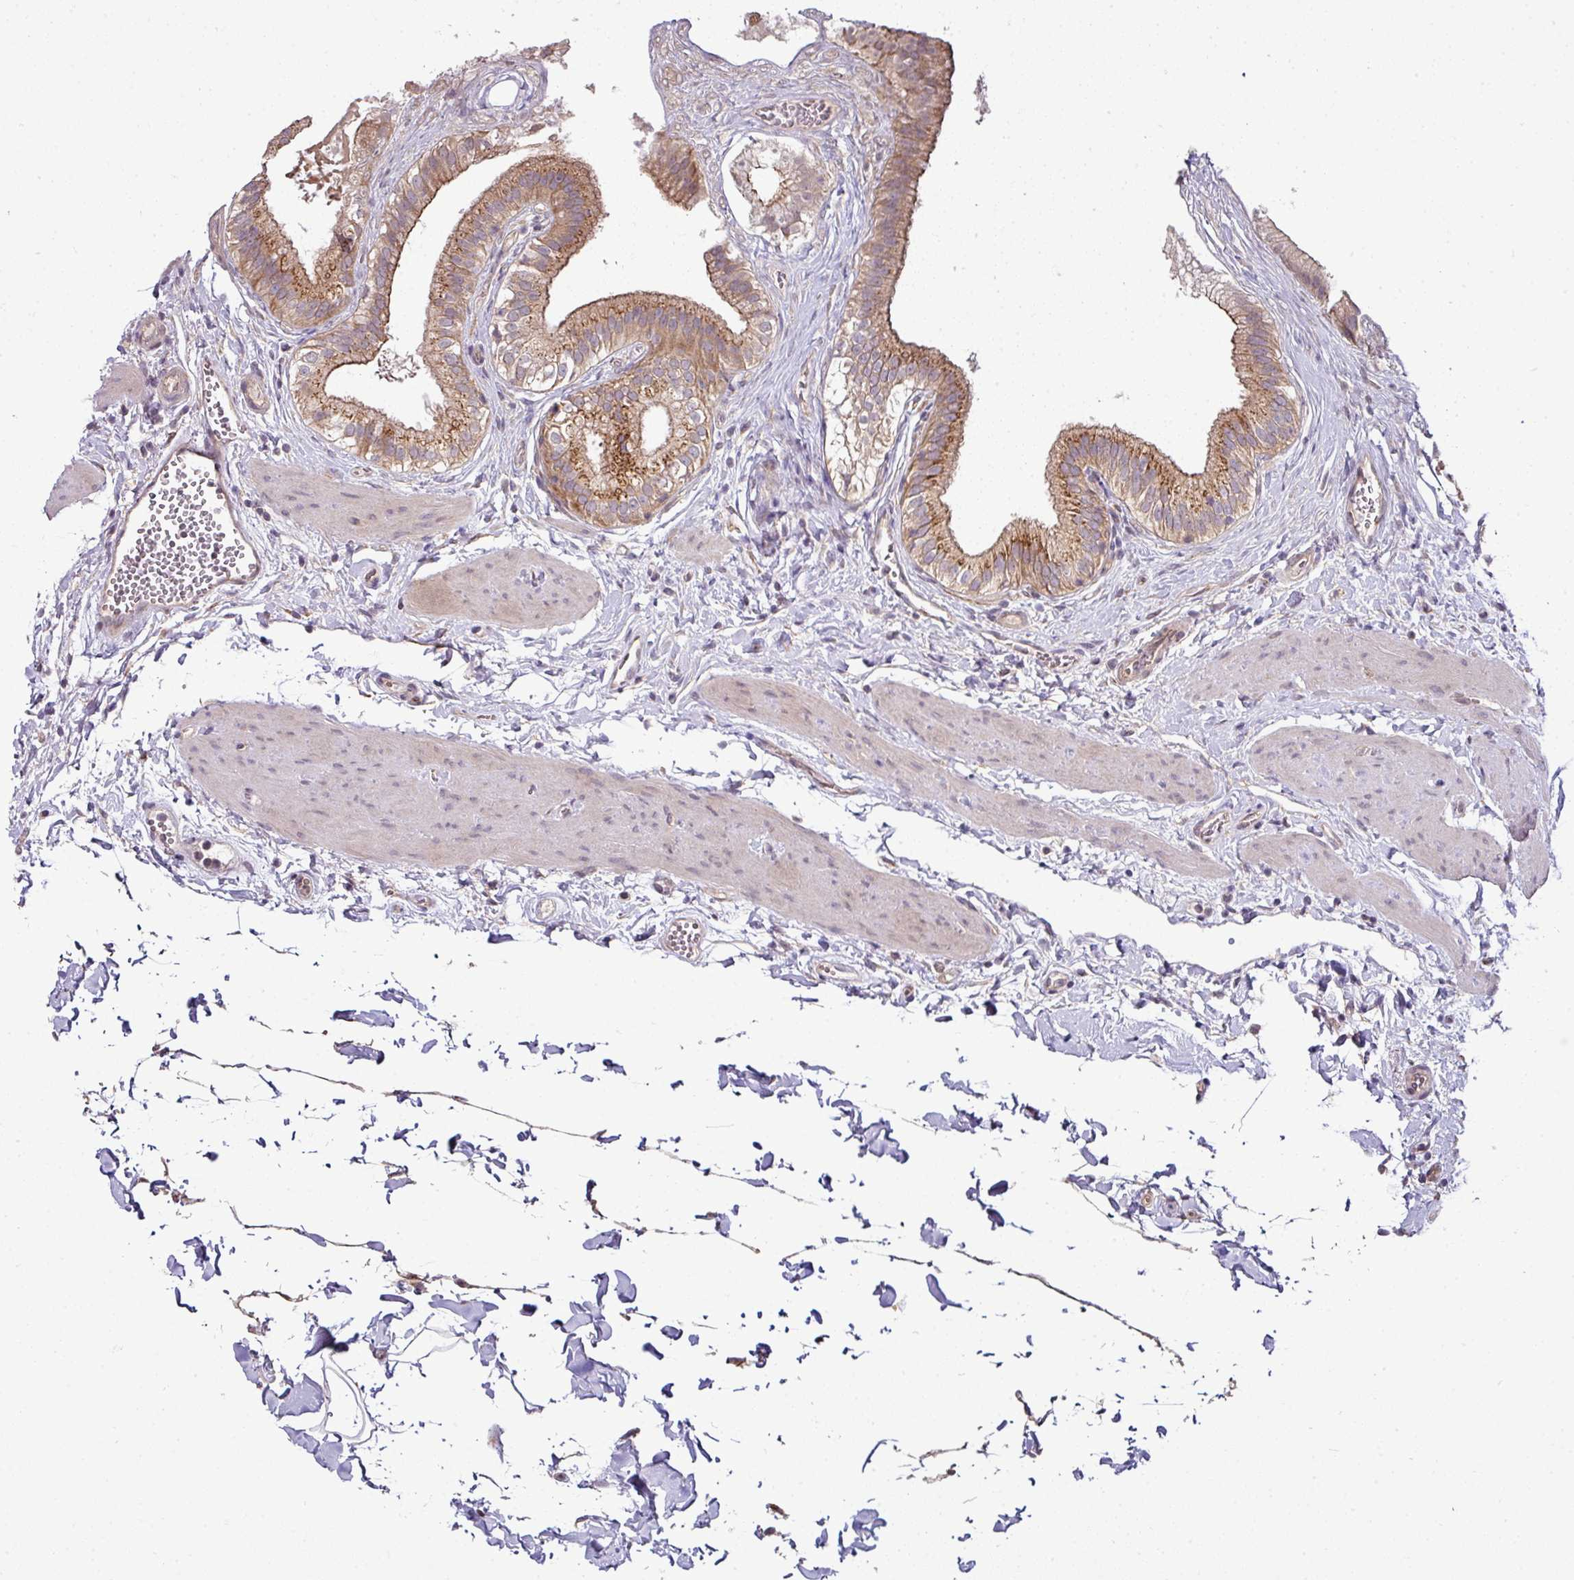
{"staining": {"intensity": "strong", "quantity": ">75%", "location": "cytoplasmic/membranous"}, "tissue": "gallbladder", "cell_type": "Glandular cells", "image_type": "normal", "snomed": [{"axis": "morphology", "description": "Normal tissue, NOS"}, {"axis": "topography", "description": "Gallbladder"}], "caption": "DAB immunohistochemical staining of unremarkable human gallbladder displays strong cytoplasmic/membranous protein positivity in about >75% of glandular cells. The staining is performed using DAB (3,3'-diaminobenzidine) brown chromogen to label protein expression. The nuclei are counter-stained blue using hematoxylin.", "gene": "TIMMDC1", "patient": {"sex": "female", "age": 54}}